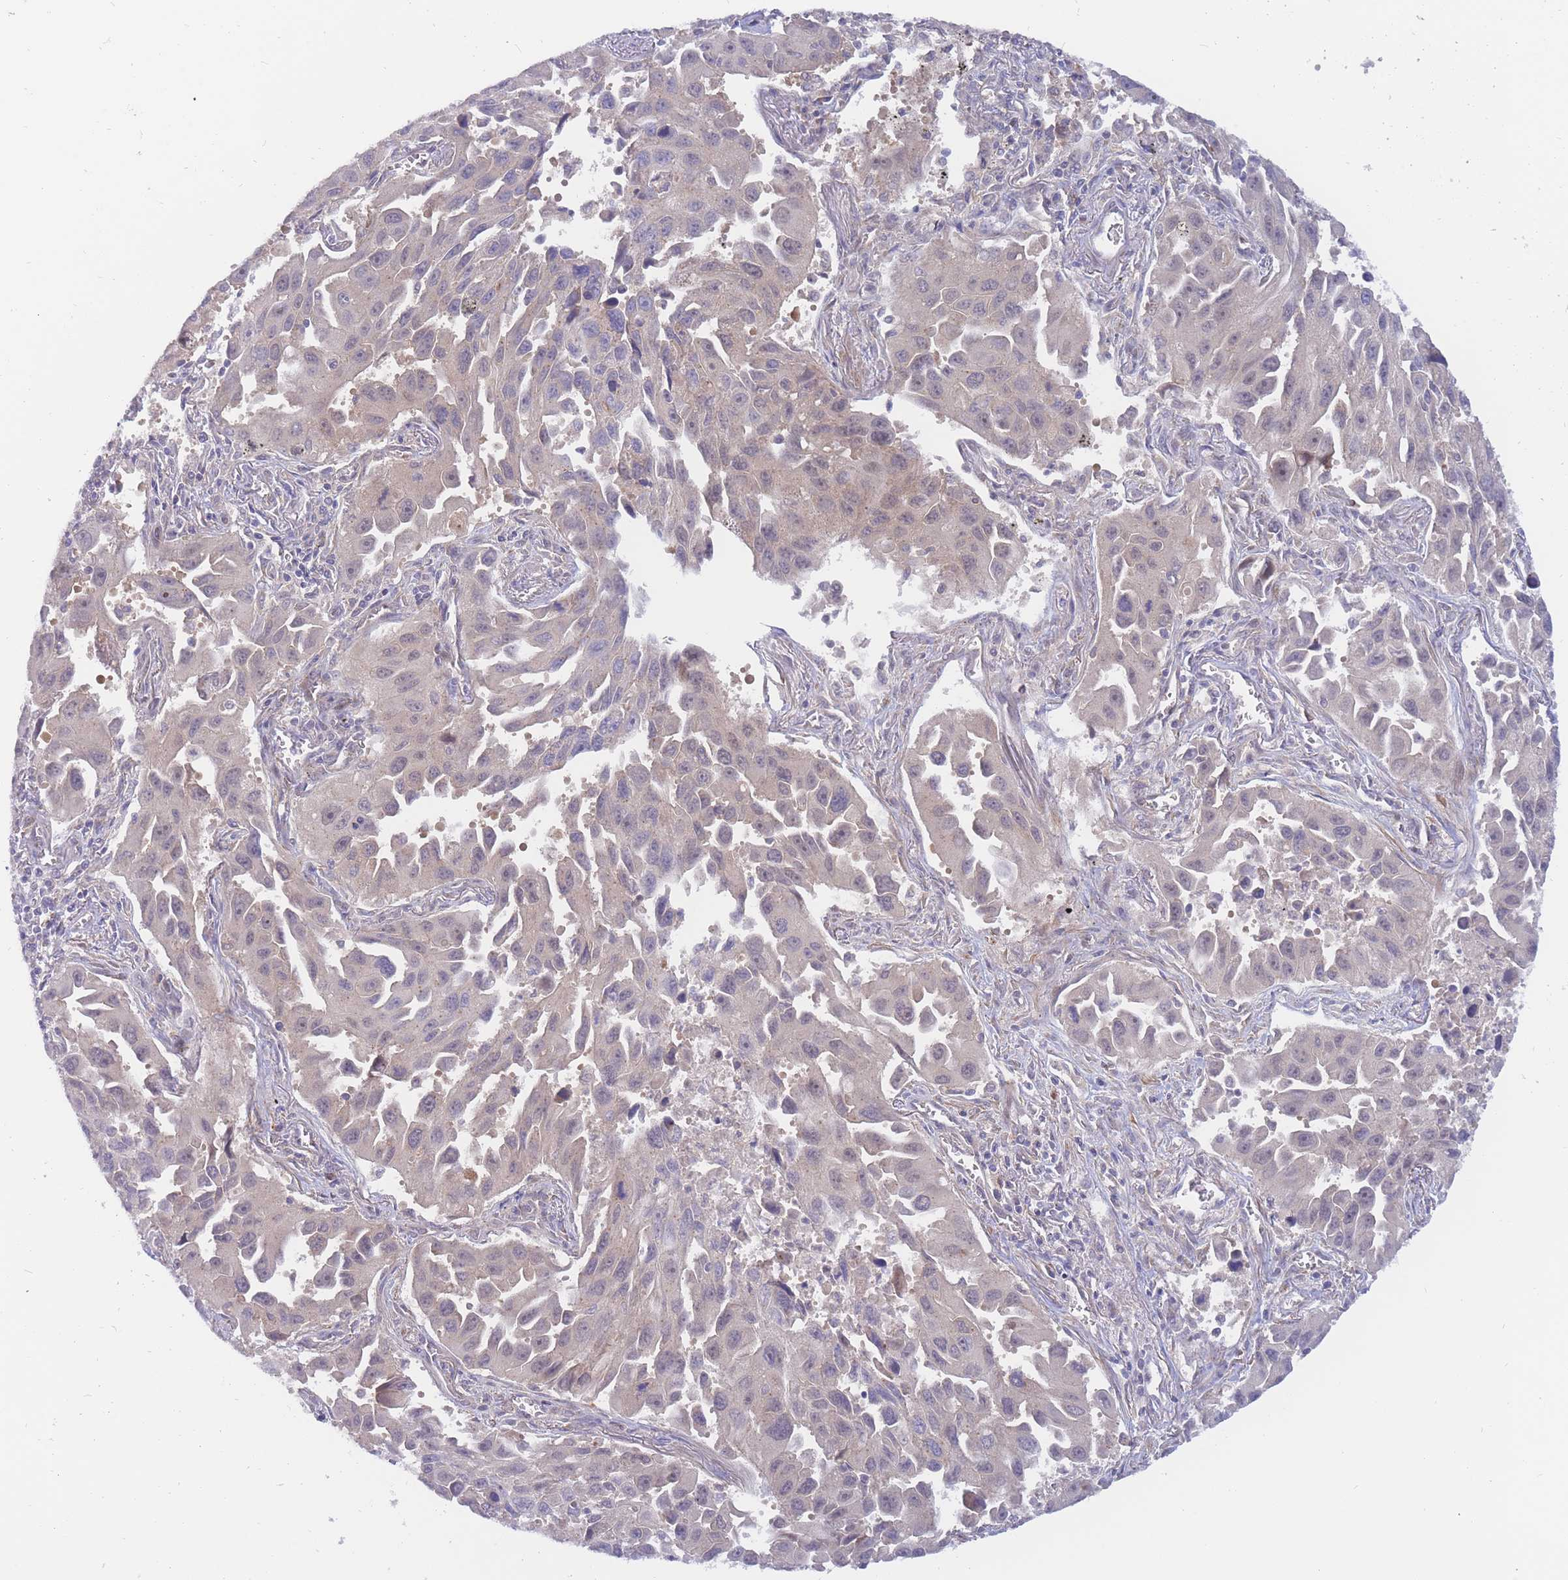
{"staining": {"intensity": "moderate", "quantity": "<25%", "location": "cytoplasmic/membranous,nuclear"}, "tissue": "lung cancer", "cell_type": "Tumor cells", "image_type": "cancer", "snomed": [{"axis": "morphology", "description": "Adenocarcinoma, NOS"}, {"axis": "topography", "description": "Lung"}], "caption": "Immunohistochemical staining of human lung adenocarcinoma exhibits low levels of moderate cytoplasmic/membranous and nuclear expression in about <25% of tumor cells. Using DAB (3,3'-diaminobenzidine) (brown) and hematoxylin (blue) stains, captured at high magnification using brightfield microscopy.", "gene": "APOL4", "patient": {"sex": "male", "age": 66}}